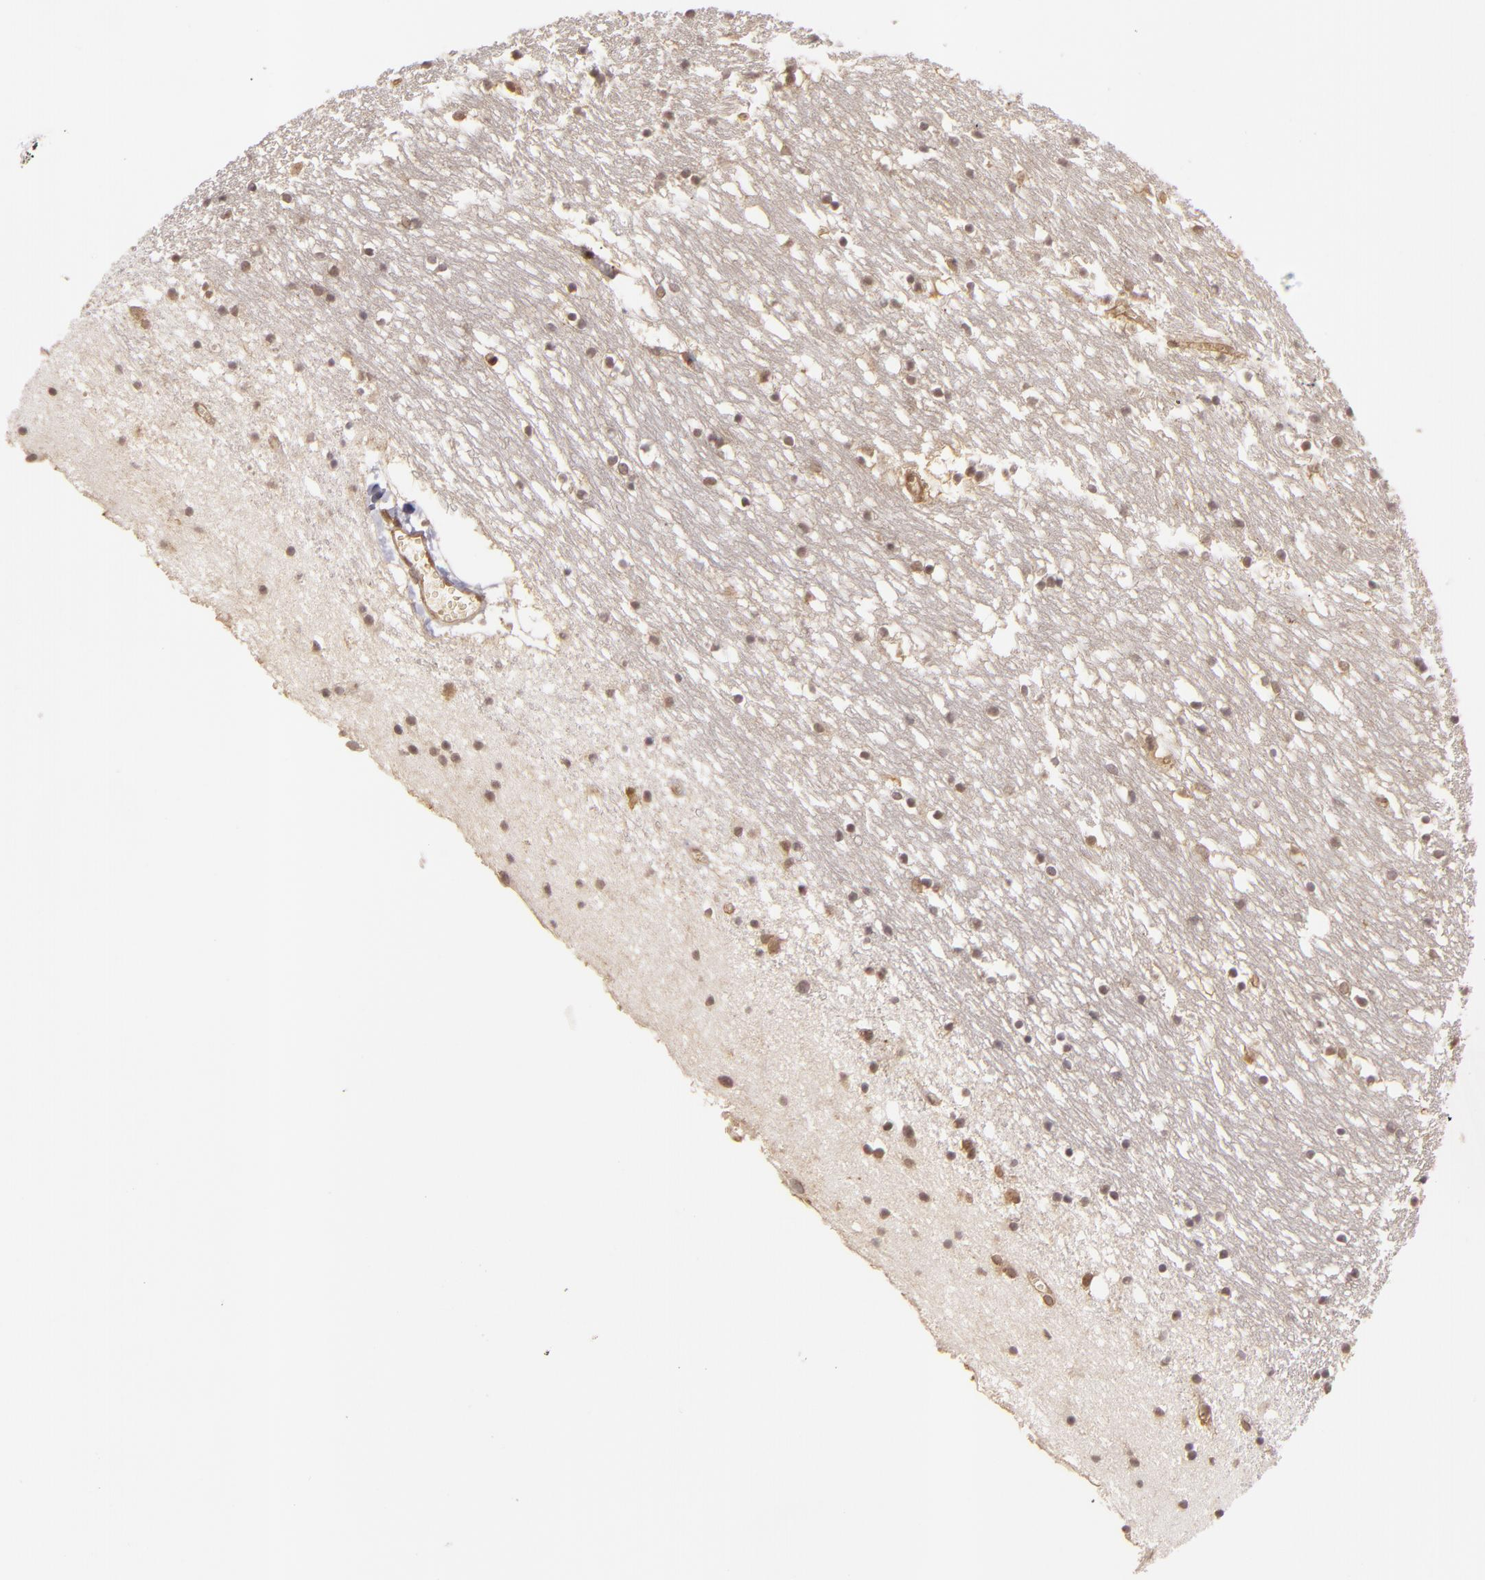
{"staining": {"intensity": "weak", "quantity": ">75%", "location": "cytoplasmic/membranous"}, "tissue": "caudate", "cell_type": "Glial cells", "image_type": "normal", "snomed": [{"axis": "morphology", "description": "Normal tissue, NOS"}, {"axis": "topography", "description": "Lateral ventricle wall"}], "caption": "Immunohistochemical staining of normal human caudate reveals weak cytoplasmic/membranous protein positivity in approximately >75% of glial cells.", "gene": "ZBTB33", "patient": {"sex": "male", "age": 45}}